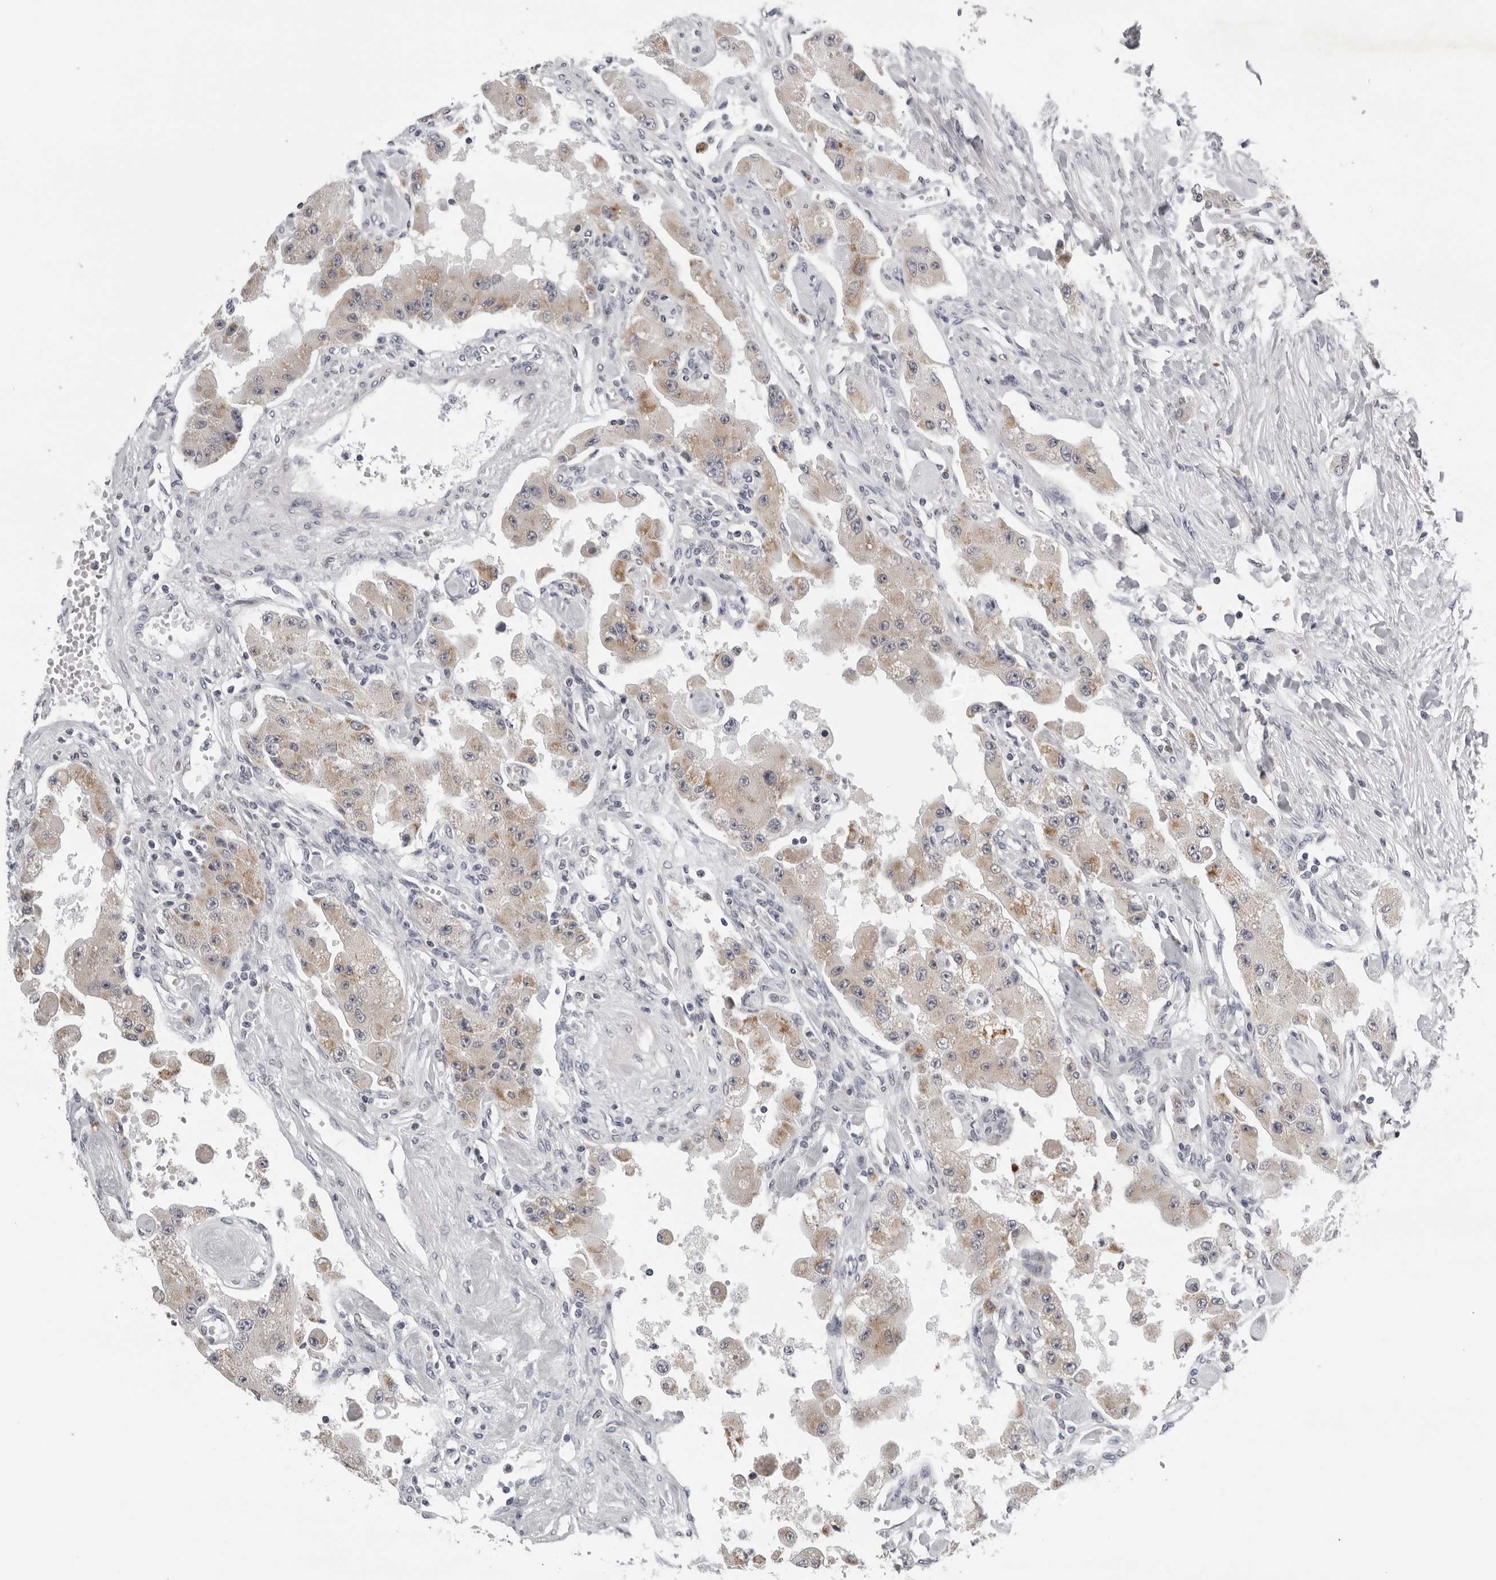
{"staining": {"intensity": "weak", "quantity": ">75%", "location": "cytoplasmic/membranous"}, "tissue": "carcinoid", "cell_type": "Tumor cells", "image_type": "cancer", "snomed": [{"axis": "morphology", "description": "Carcinoid, malignant, NOS"}, {"axis": "topography", "description": "Pancreas"}], "caption": "Immunohistochemistry (IHC) histopathology image of neoplastic tissue: human carcinoid (malignant) stained using immunohistochemistry exhibits low levels of weak protein expression localized specifically in the cytoplasmic/membranous of tumor cells, appearing as a cytoplasmic/membranous brown color.", "gene": "CPT2", "patient": {"sex": "male", "age": 41}}